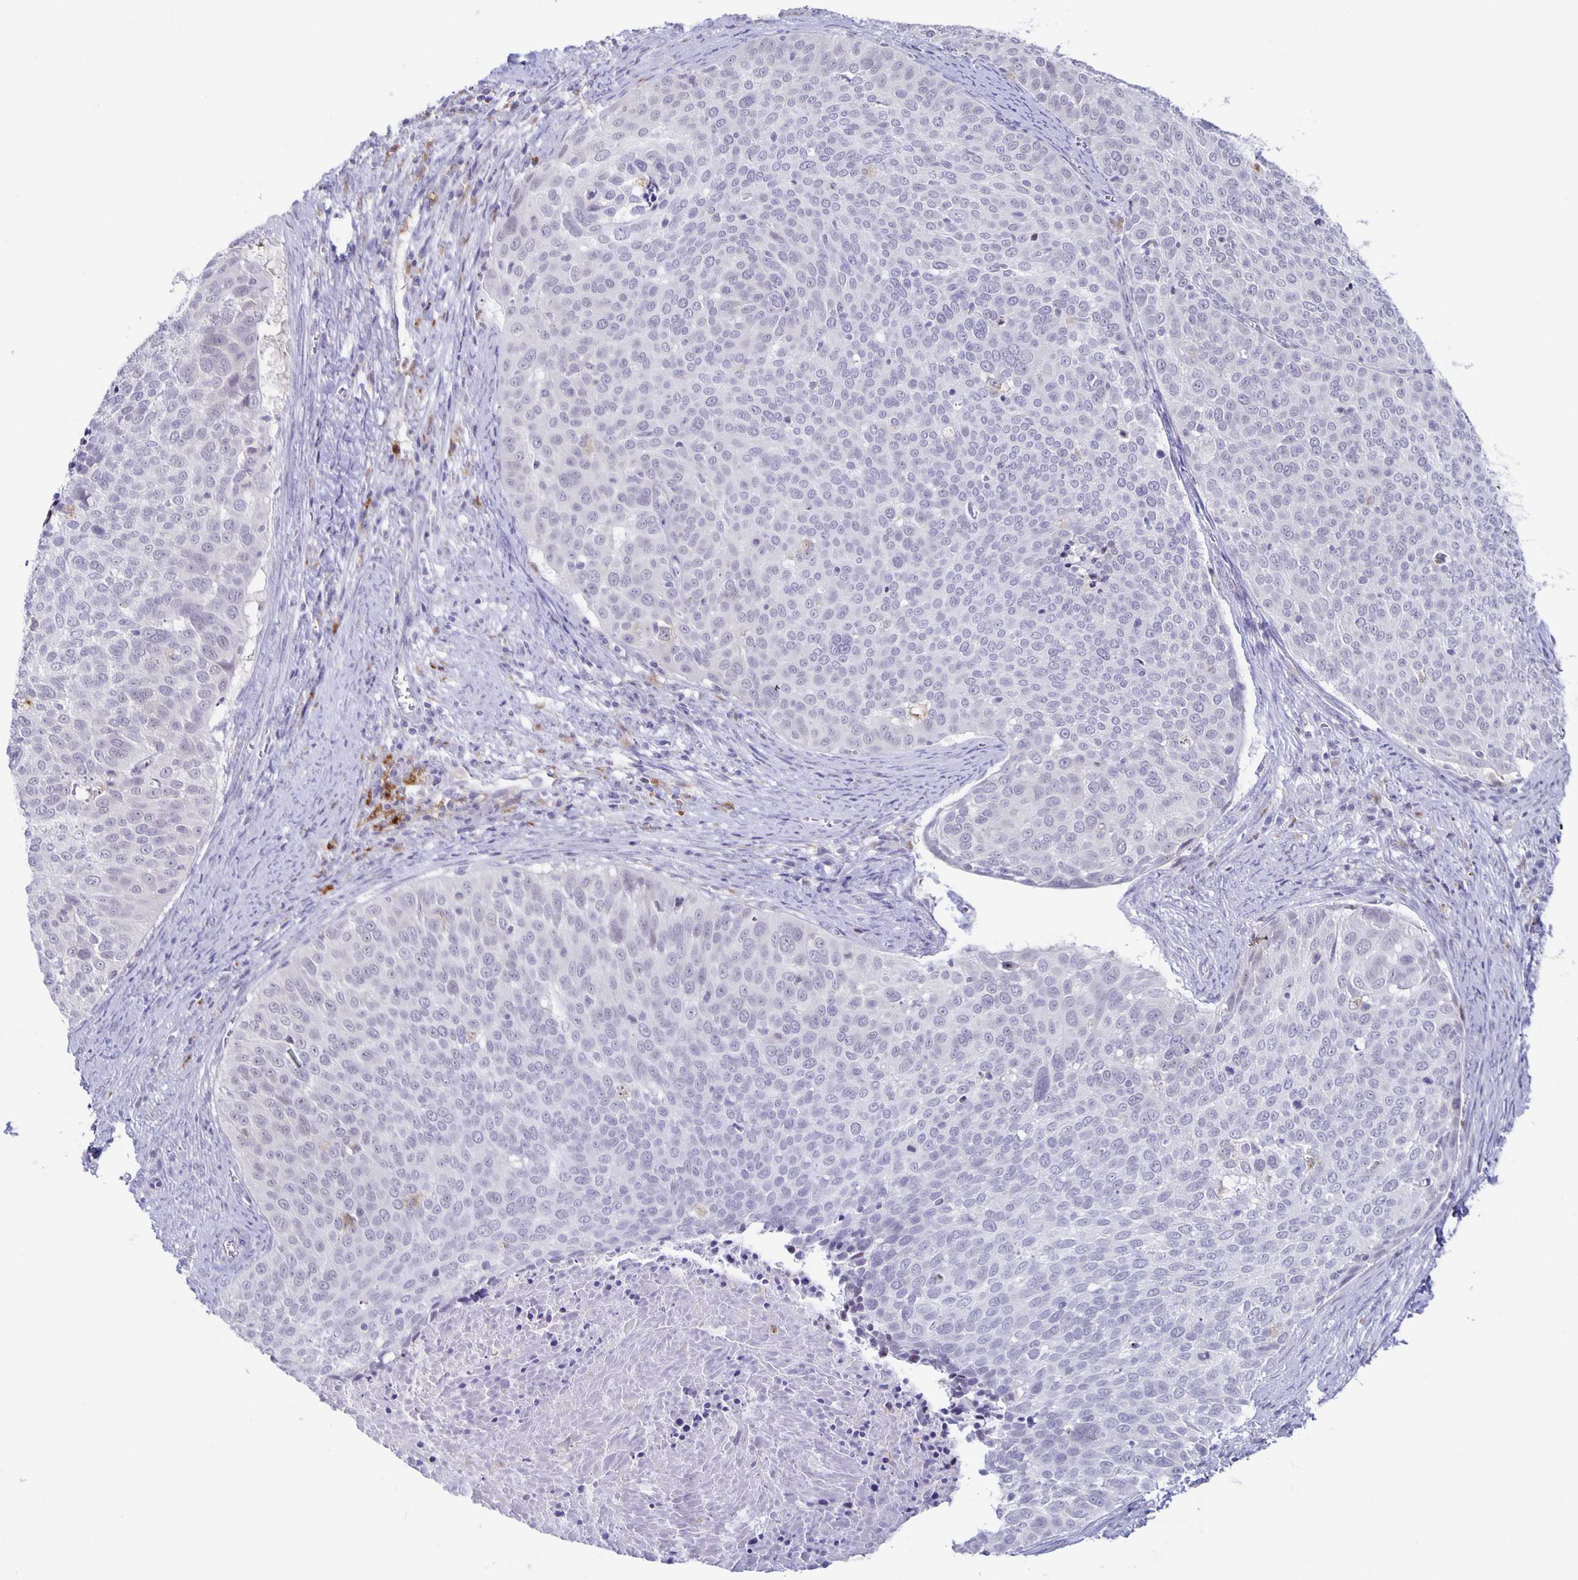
{"staining": {"intensity": "negative", "quantity": "none", "location": "none"}, "tissue": "cervical cancer", "cell_type": "Tumor cells", "image_type": "cancer", "snomed": [{"axis": "morphology", "description": "Squamous cell carcinoma, NOS"}, {"axis": "topography", "description": "Cervix"}], "caption": "High power microscopy image of an immunohistochemistry histopathology image of cervical cancer (squamous cell carcinoma), revealing no significant expression in tumor cells.", "gene": "LIPA", "patient": {"sex": "female", "age": 39}}